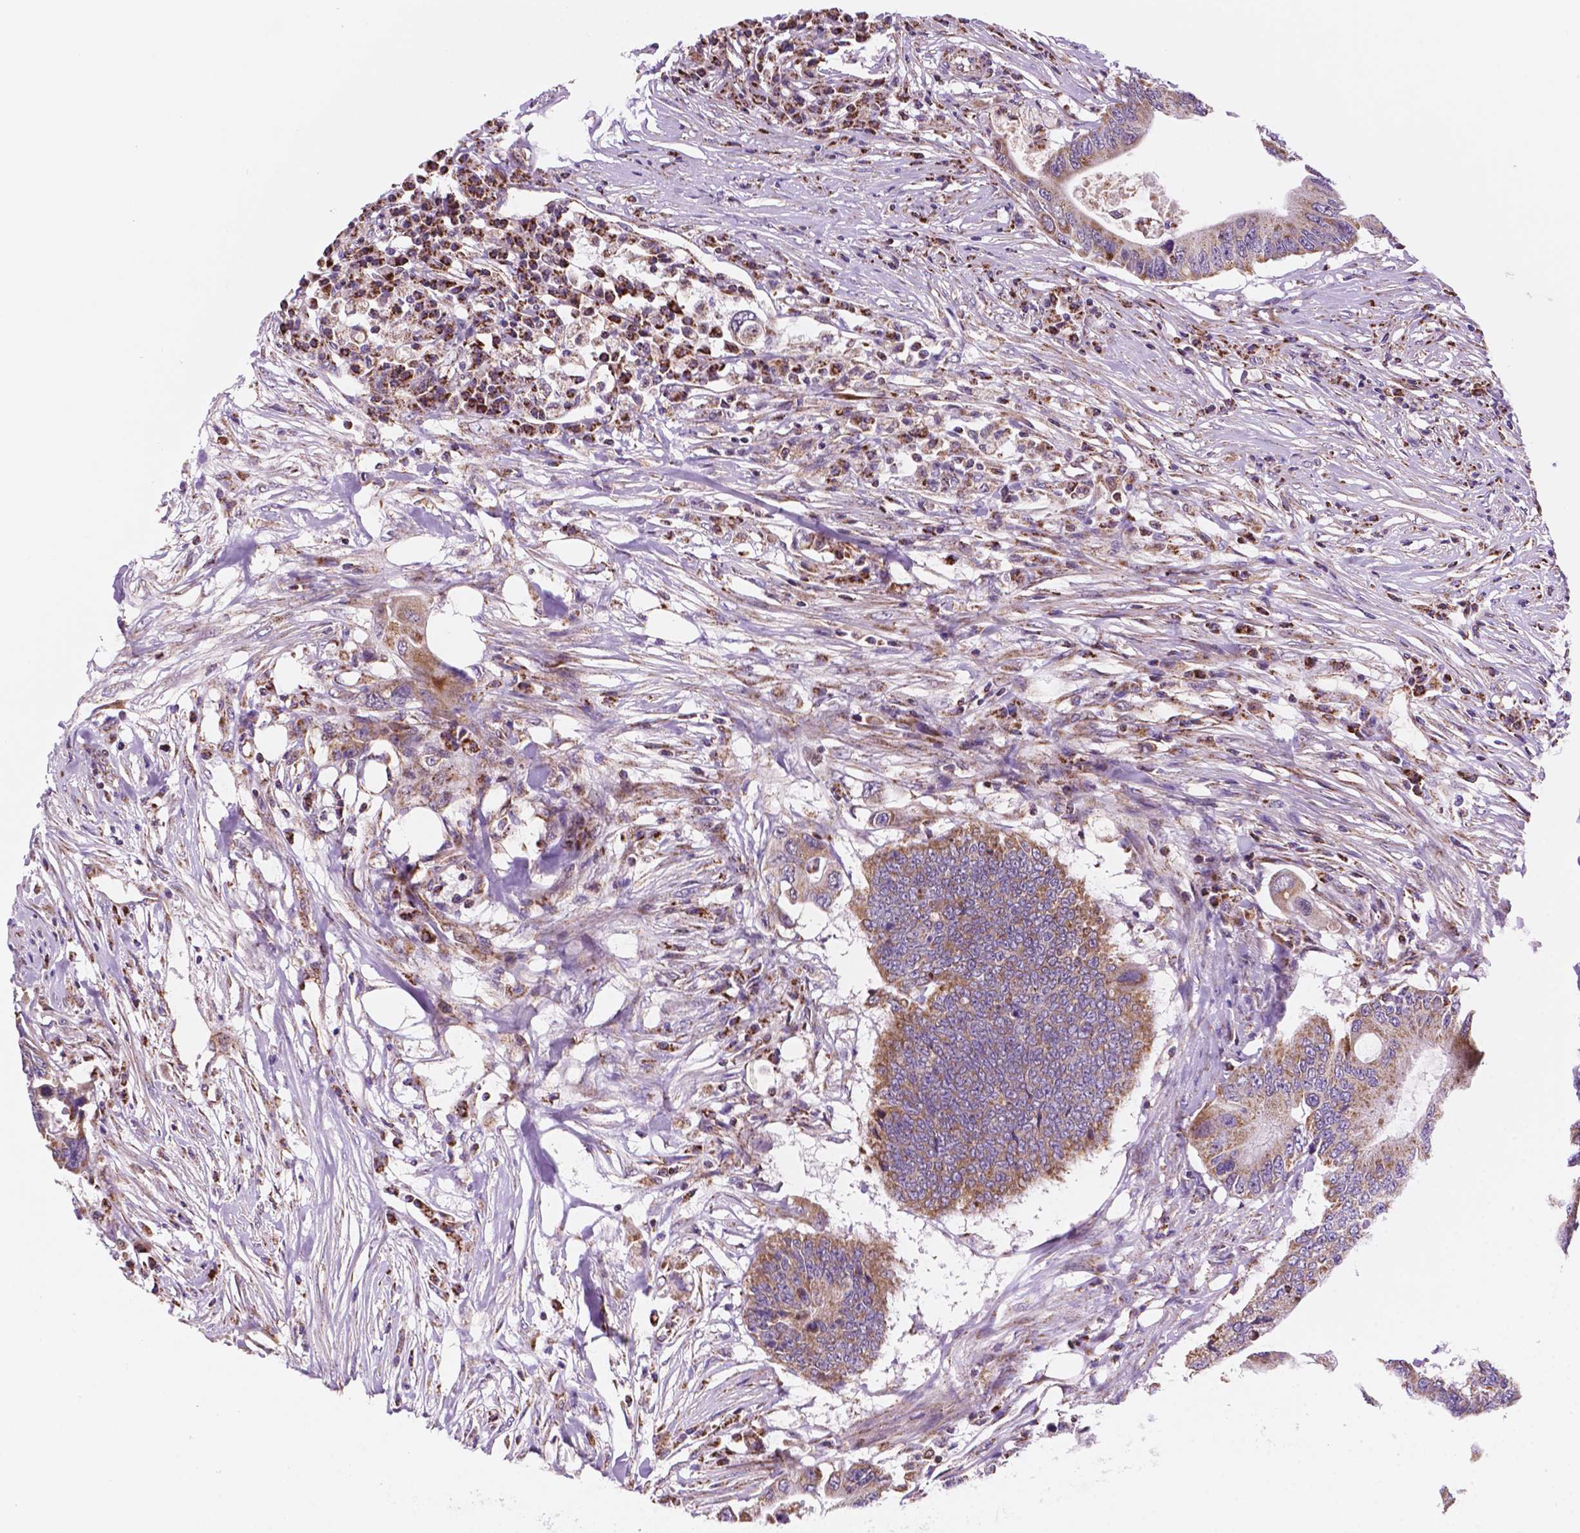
{"staining": {"intensity": "moderate", "quantity": ">75%", "location": "cytoplasmic/membranous"}, "tissue": "colorectal cancer", "cell_type": "Tumor cells", "image_type": "cancer", "snomed": [{"axis": "morphology", "description": "Adenocarcinoma, NOS"}, {"axis": "topography", "description": "Colon"}], "caption": "Colorectal cancer (adenocarcinoma) was stained to show a protein in brown. There is medium levels of moderate cytoplasmic/membranous positivity in approximately >75% of tumor cells. Immunohistochemistry stains the protein in brown and the nuclei are stained blue.", "gene": "GEMIN4", "patient": {"sex": "male", "age": 71}}